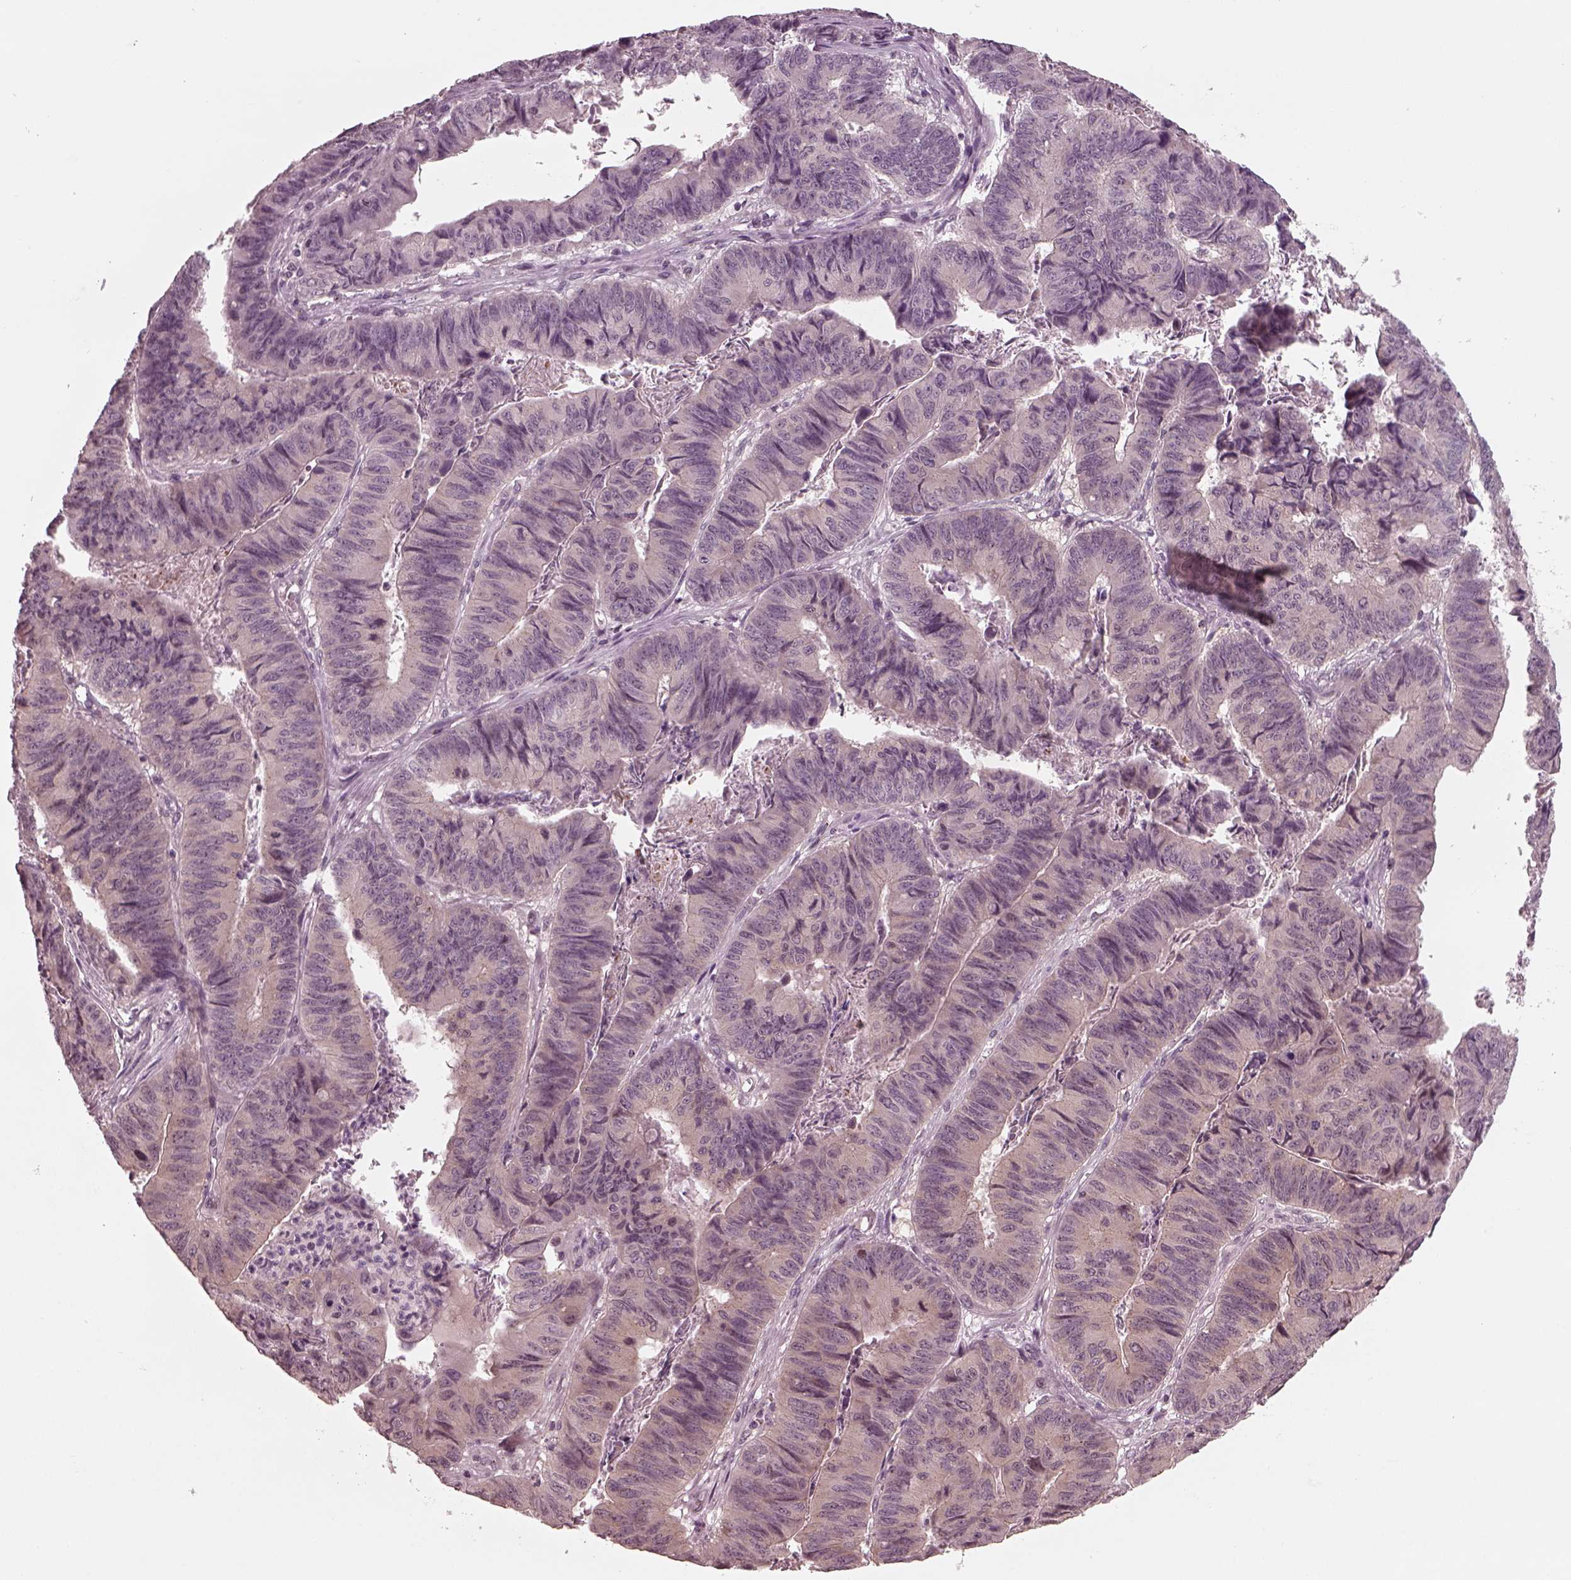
{"staining": {"intensity": "negative", "quantity": "none", "location": "none"}, "tissue": "stomach cancer", "cell_type": "Tumor cells", "image_type": "cancer", "snomed": [{"axis": "morphology", "description": "Adenocarcinoma, NOS"}, {"axis": "topography", "description": "Stomach, lower"}], "caption": "This is an immunohistochemistry micrograph of adenocarcinoma (stomach). There is no staining in tumor cells.", "gene": "SAXO1", "patient": {"sex": "male", "age": 77}}